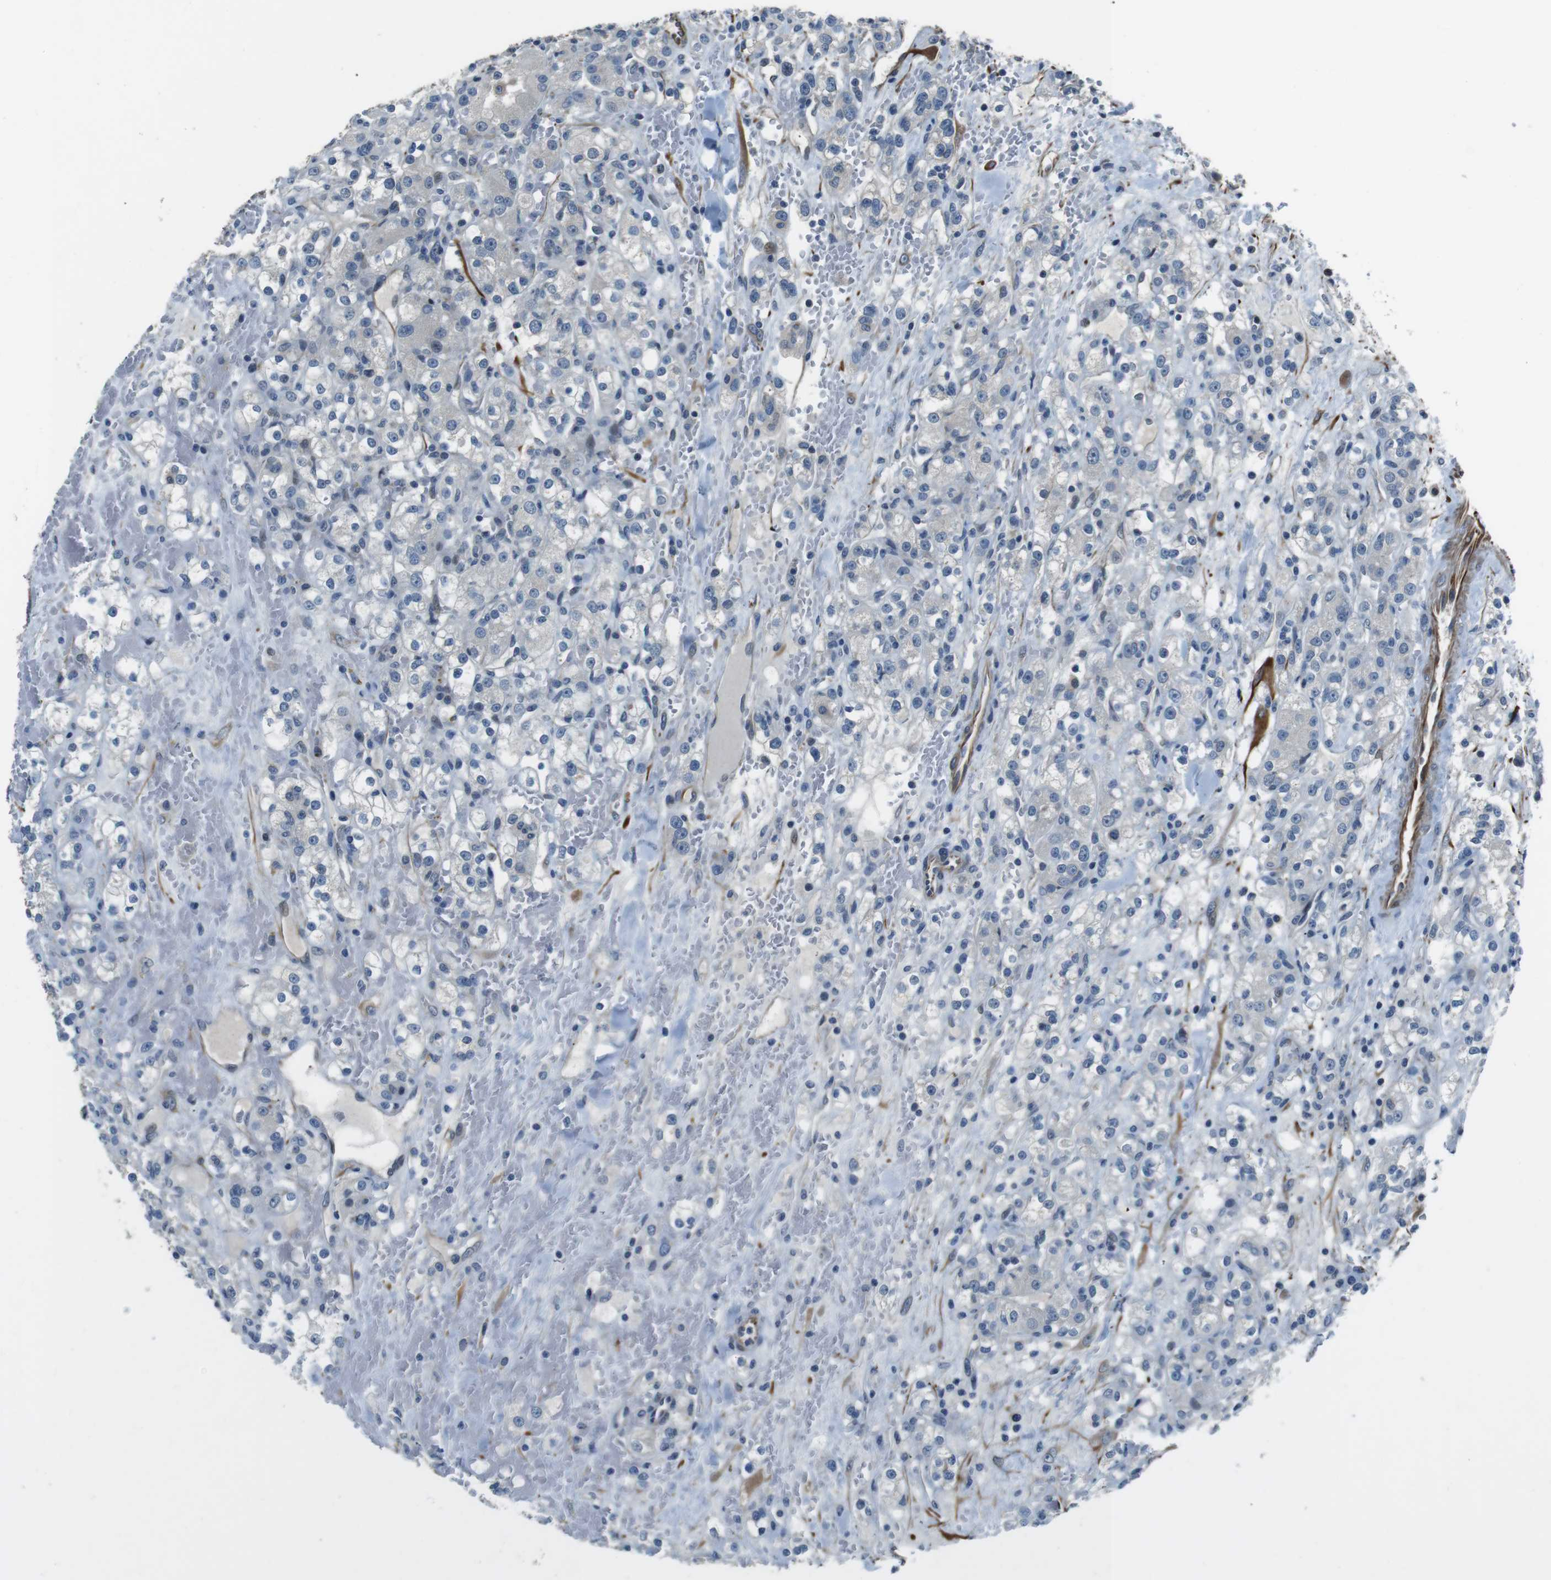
{"staining": {"intensity": "negative", "quantity": "none", "location": "none"}, "tissue": "renal cancer", "cell_type": "Tumor cells", "image_type": "cancer", "snomed": [{"axis": "morphology", "description": "Normal tissue, NOS"}, {"axis": "morphology", "description": "Adenocarcinoma, NOS"}, {"axis": "topography", "description": "Kidney"}], "caption": "High power microscopy photomicrograph of an immunohistochemistry (IHC) photomicrograph of renal adenocarcinoma, revealing no significant expression in tumor cells.", "gene": "LRRC49", "patient": {"sex": "male", "age": 61}}